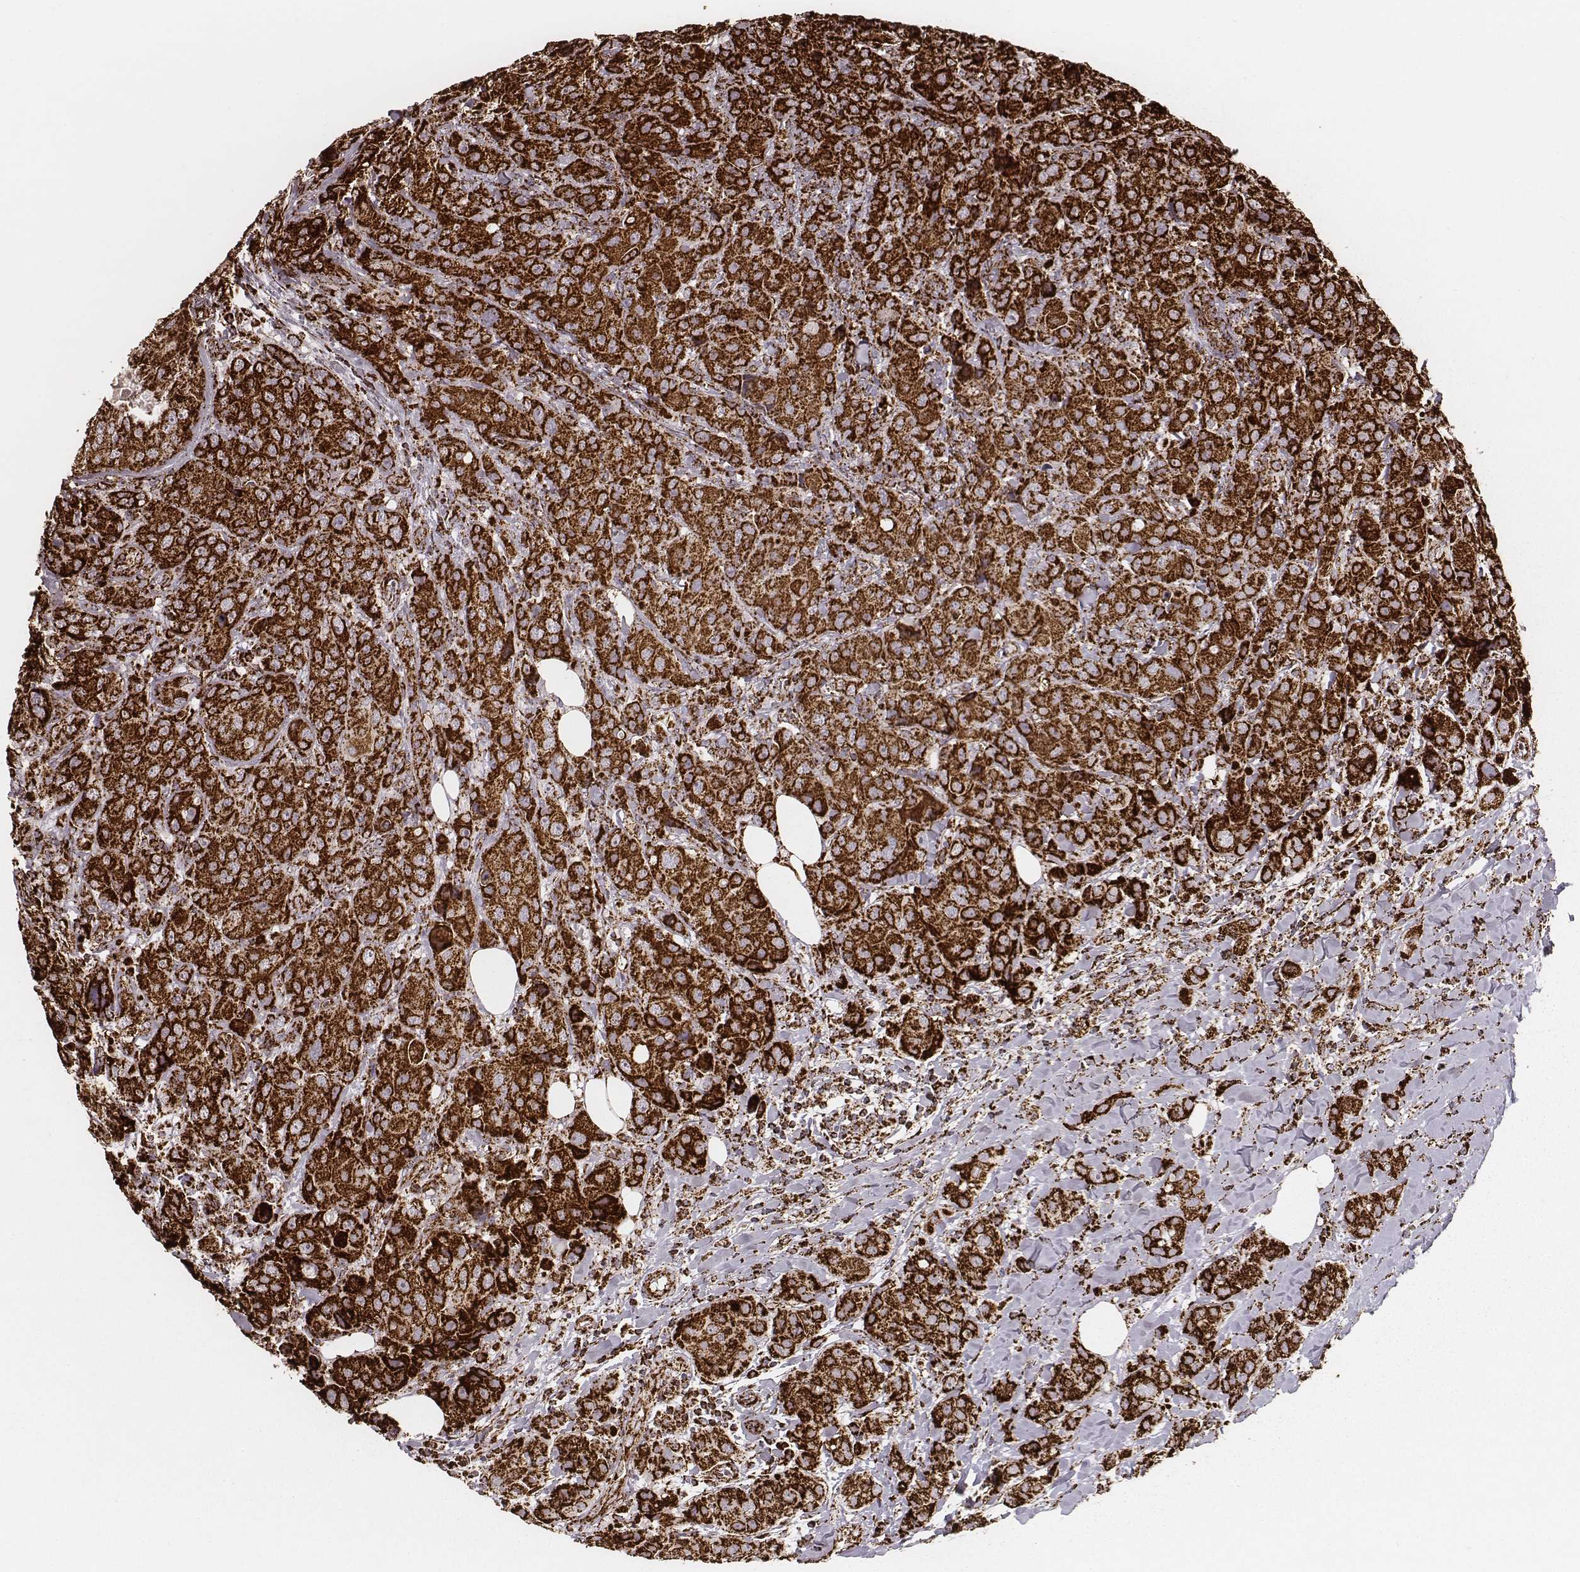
{"staining": {"intensity": "strong", "quantity": ">75%", "location": "cytoplasmic/membranous"}, "tissue": "breast cancer", "cell_type": "Tumor cells", "image_type": "cancer", "snomed": [{"axis": "morphology", "description": "Duct carcinoma"}, {"axis": "topography", "description": "Breast"}], "caption": "Breast cancer (intraductal carcinoma) stained with immunohistochemistry (IHC) exhibits strong cytoplasmic/membranous staining in approximately >75% of tumor cells.", "gene": "TUFM", "patient": {"sex": "female", "age": 43}}